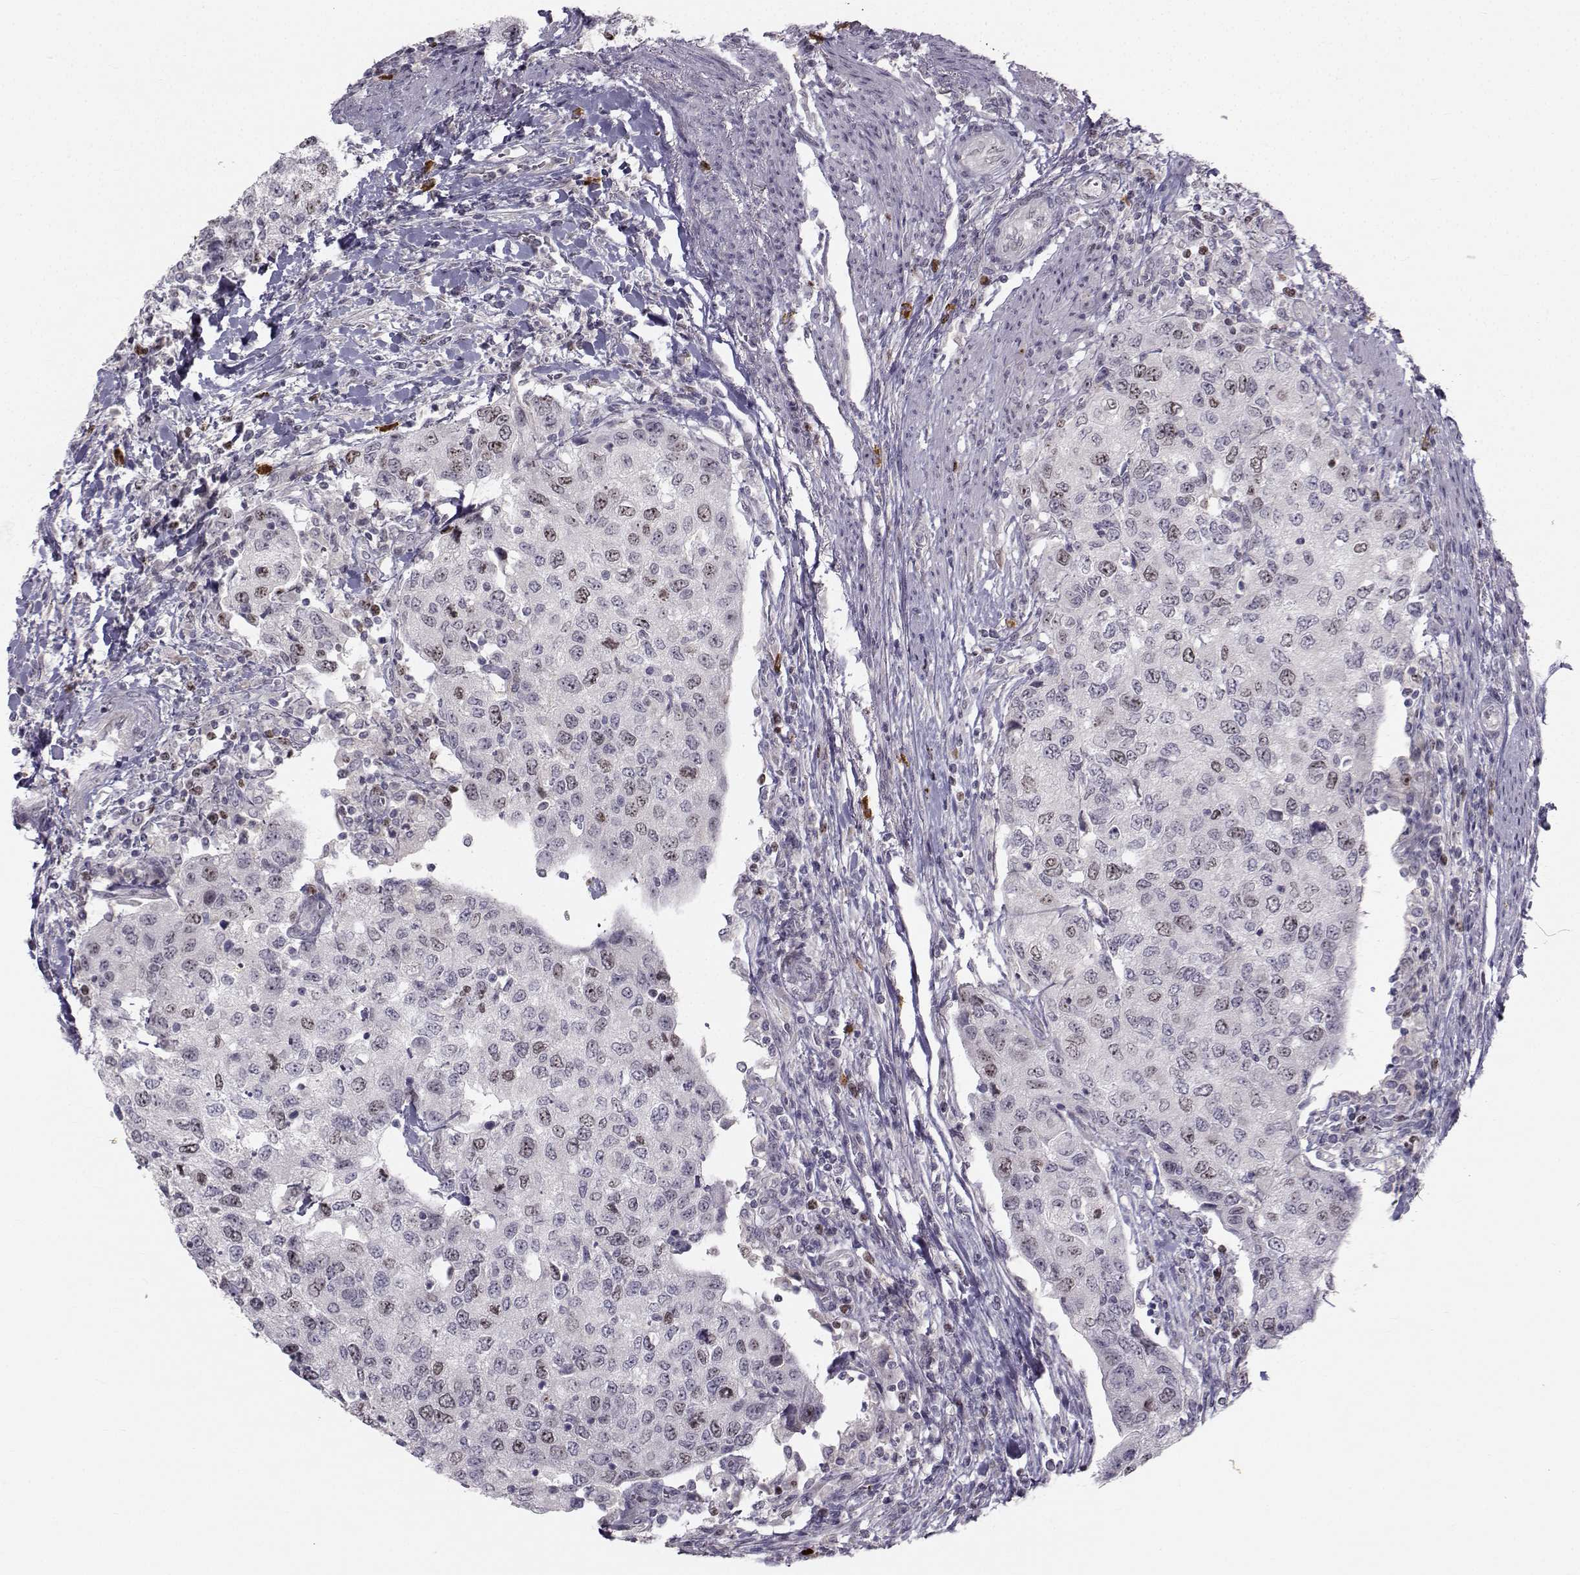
{"staining": {"intensity": "negative", "quantity": "none", "location": "none"}, "tissue": "urothelial cancer", "cell_type": "Tumor cells", "image_type": "cancer", "snomed": [{"axis": "morphology", "description": "Urothelial carcinoma, High grade"}, {"axis": "topography", "description": "Urinary bladder"}], "caption": "Urothelial cancer stained for a protein using IHC reveals no staining tumor cells.", "gene": "LRP8", "patient": {"sex": "female", "age": 78}}